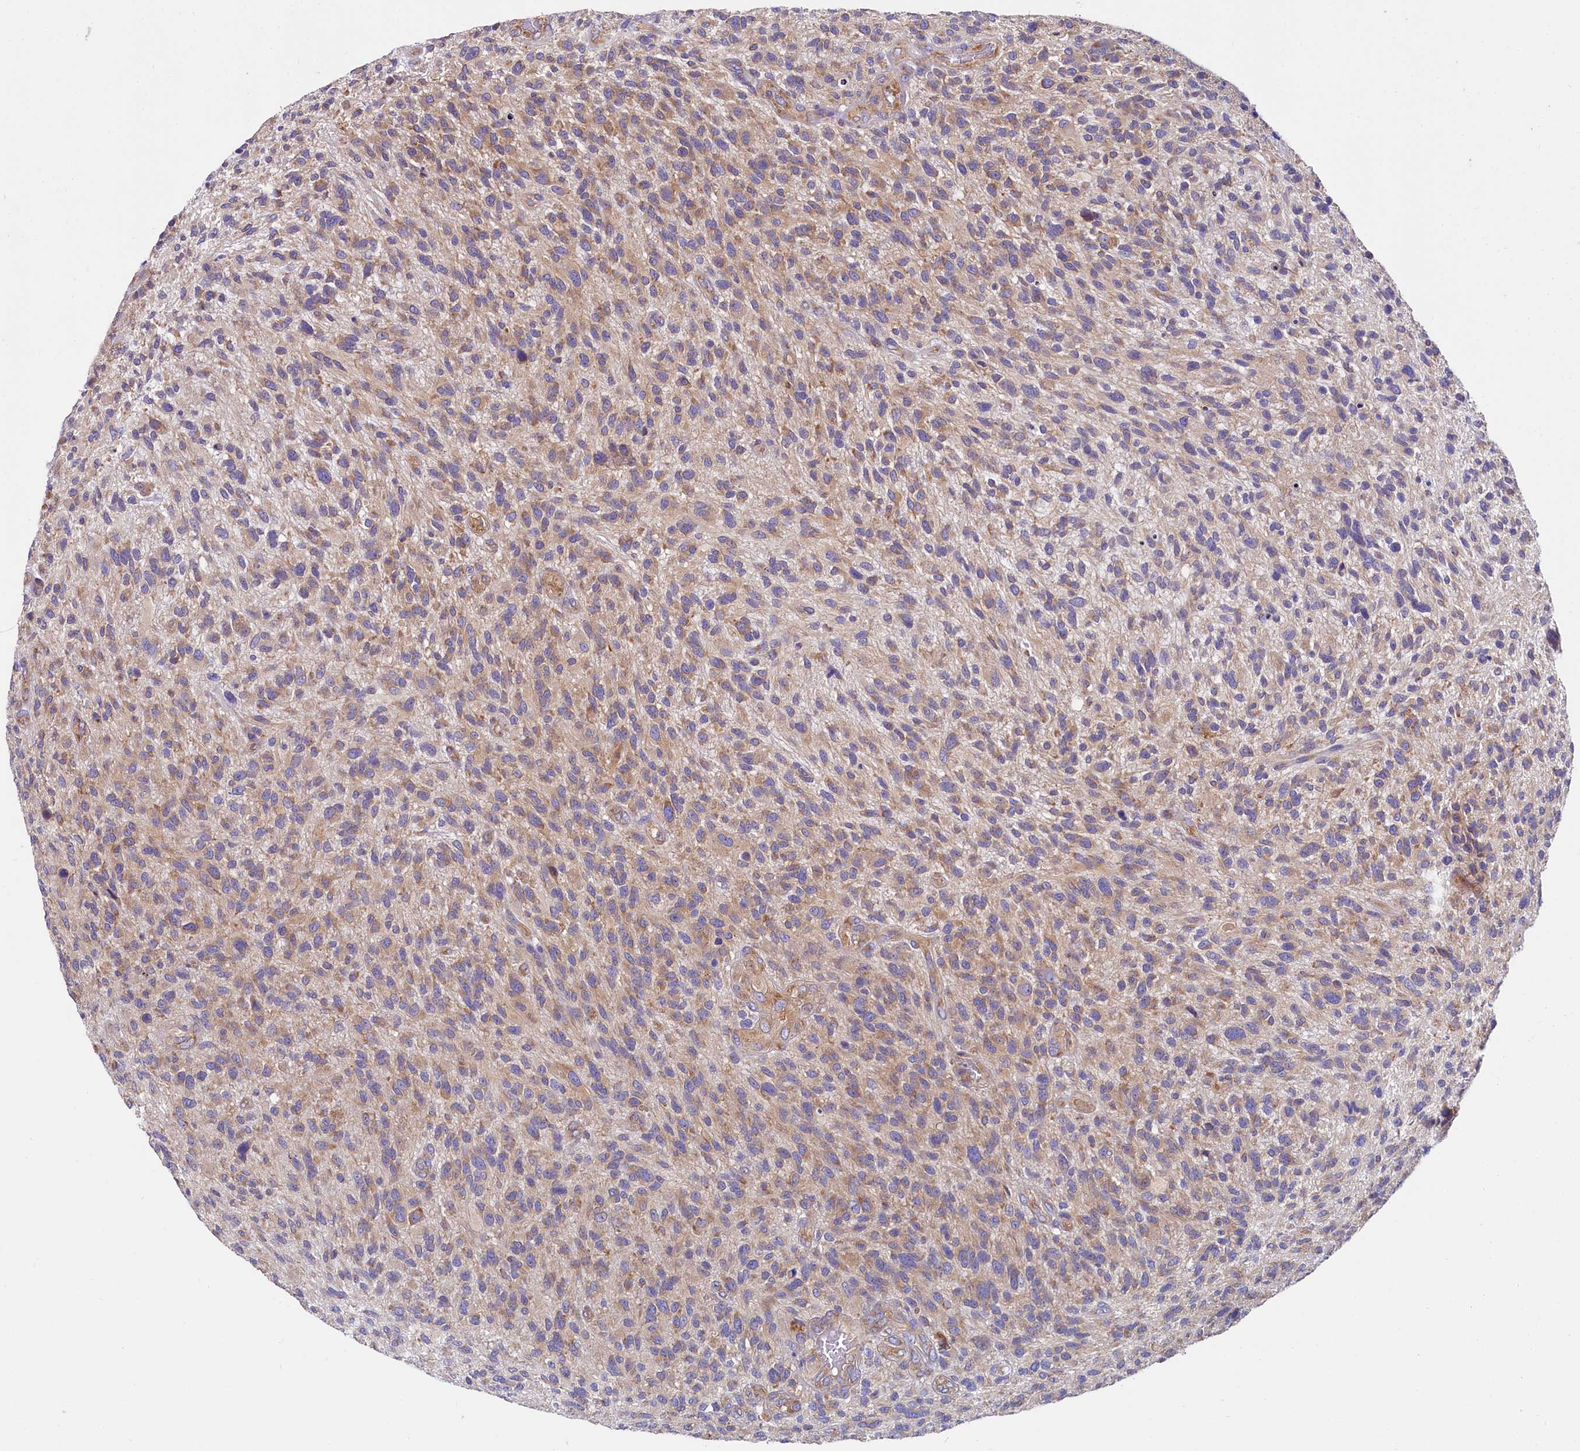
{"staining": {"intensity": "moderate", "quantity": ">75%", "location": "cytoplasmic/membranous"}, "tissue": "glioma", "cell_type": "Tumor cells", "image_type": "cancer", "snomed": [{"axis": "morphology", "description": "Glioma, malignant, High grade"}, {"axis": "topography", "description": "Brain"}], "caption": "IHC of glioma demonstrates medium levels of moderate cytoplasmic/membranous staining in approximately >75% of tumor cells.", "gene": "QARS1", "patient": {"sex": "male", "age": 47}}